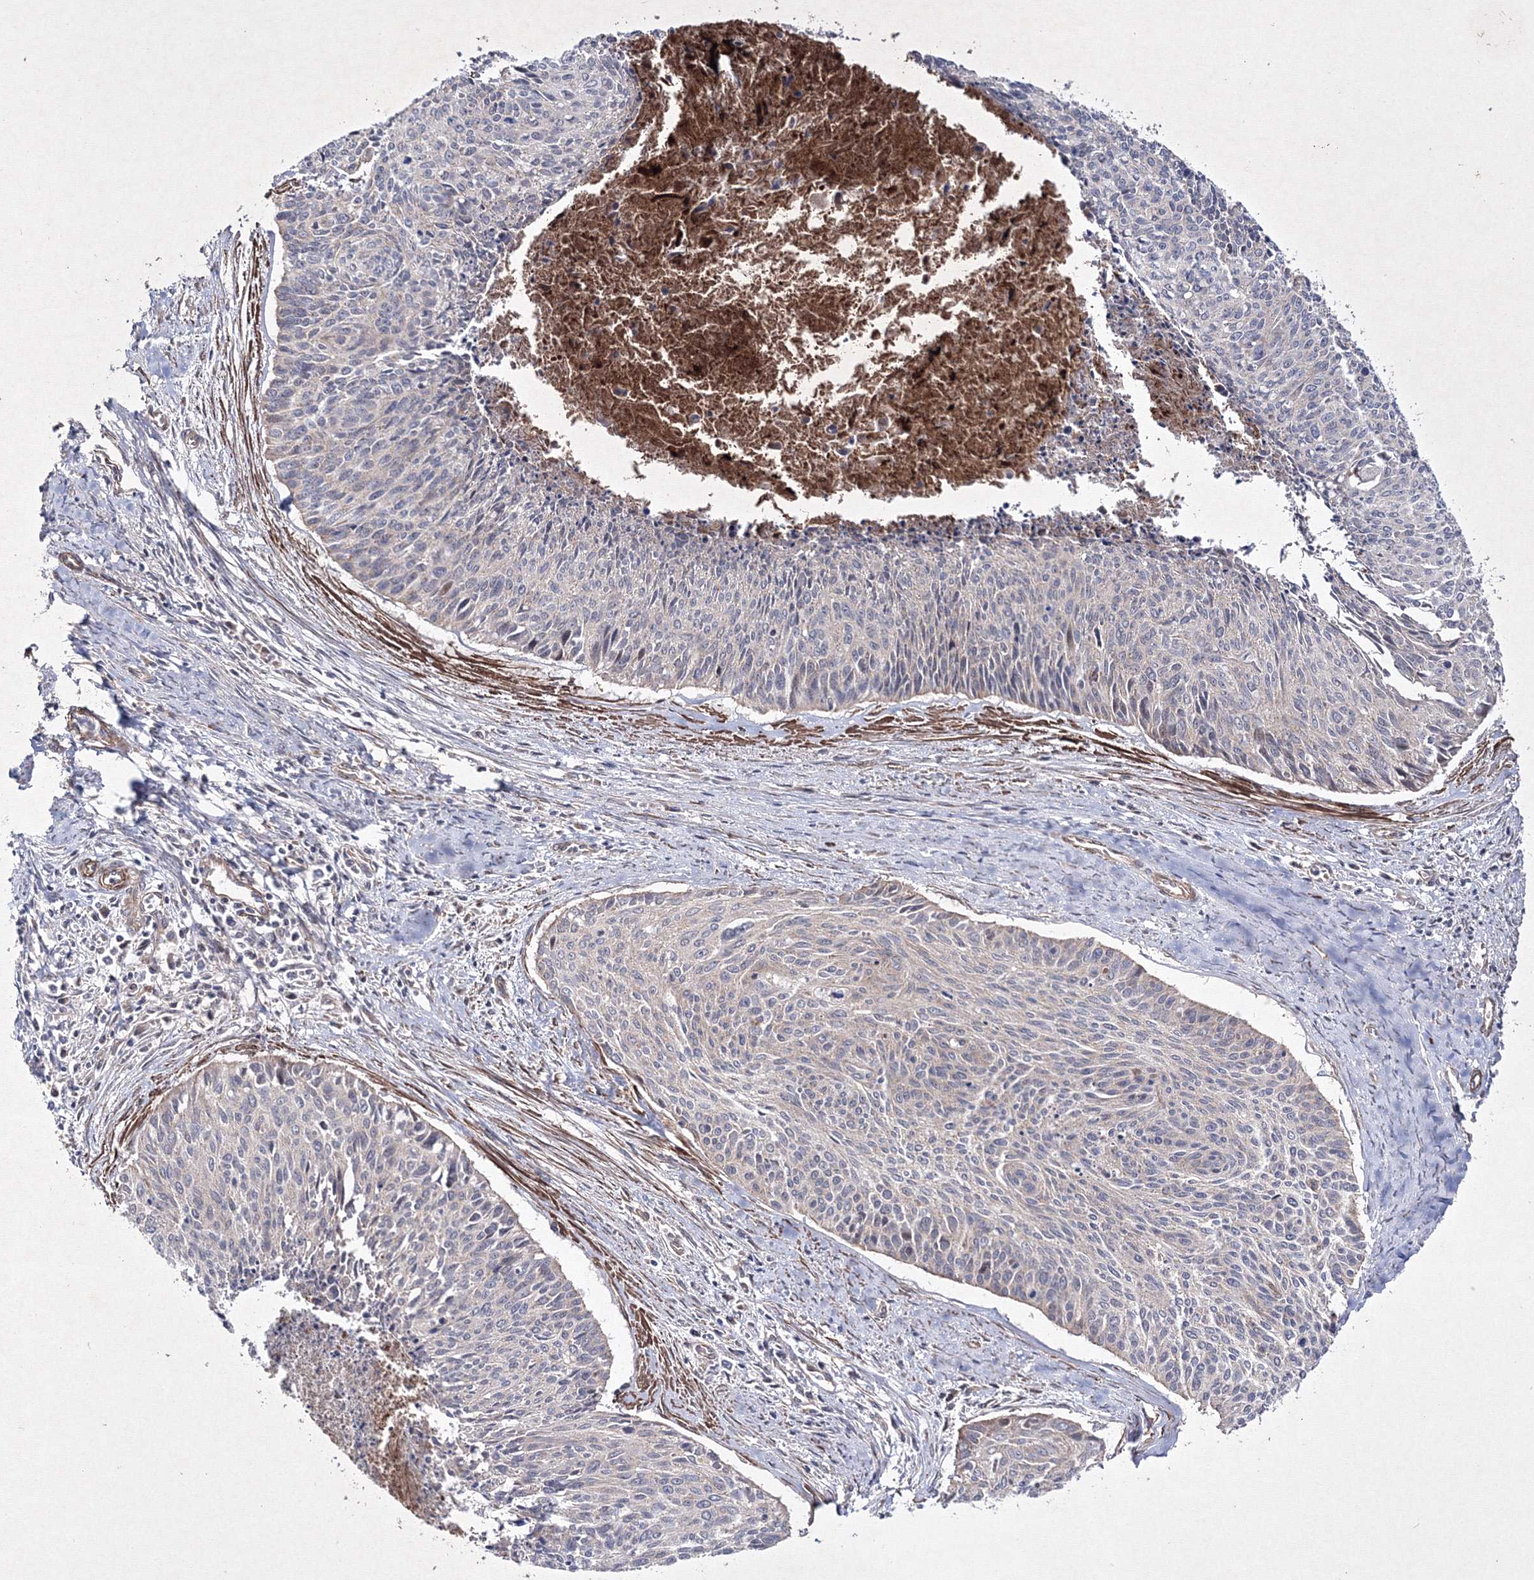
{"staining": {"intensity": "negative", "quantity": "none", "location": "none"}, "tissue": "cervical cancer", "cell_type": "Tumor cells", "image_type": "cancer", "snomed": [{"axis": "morphology", "description": "Squamous cell carcinoma, NOS"}, {"axis": "topography", "description": "Cervix"}], "caption": "Human squamous cell carcinoma (cervical) stained for a protein using IHC demonstrates no expression in tumor cells.", "gene": "GFM1", "patient": {"sex": "female", "age": 55}}